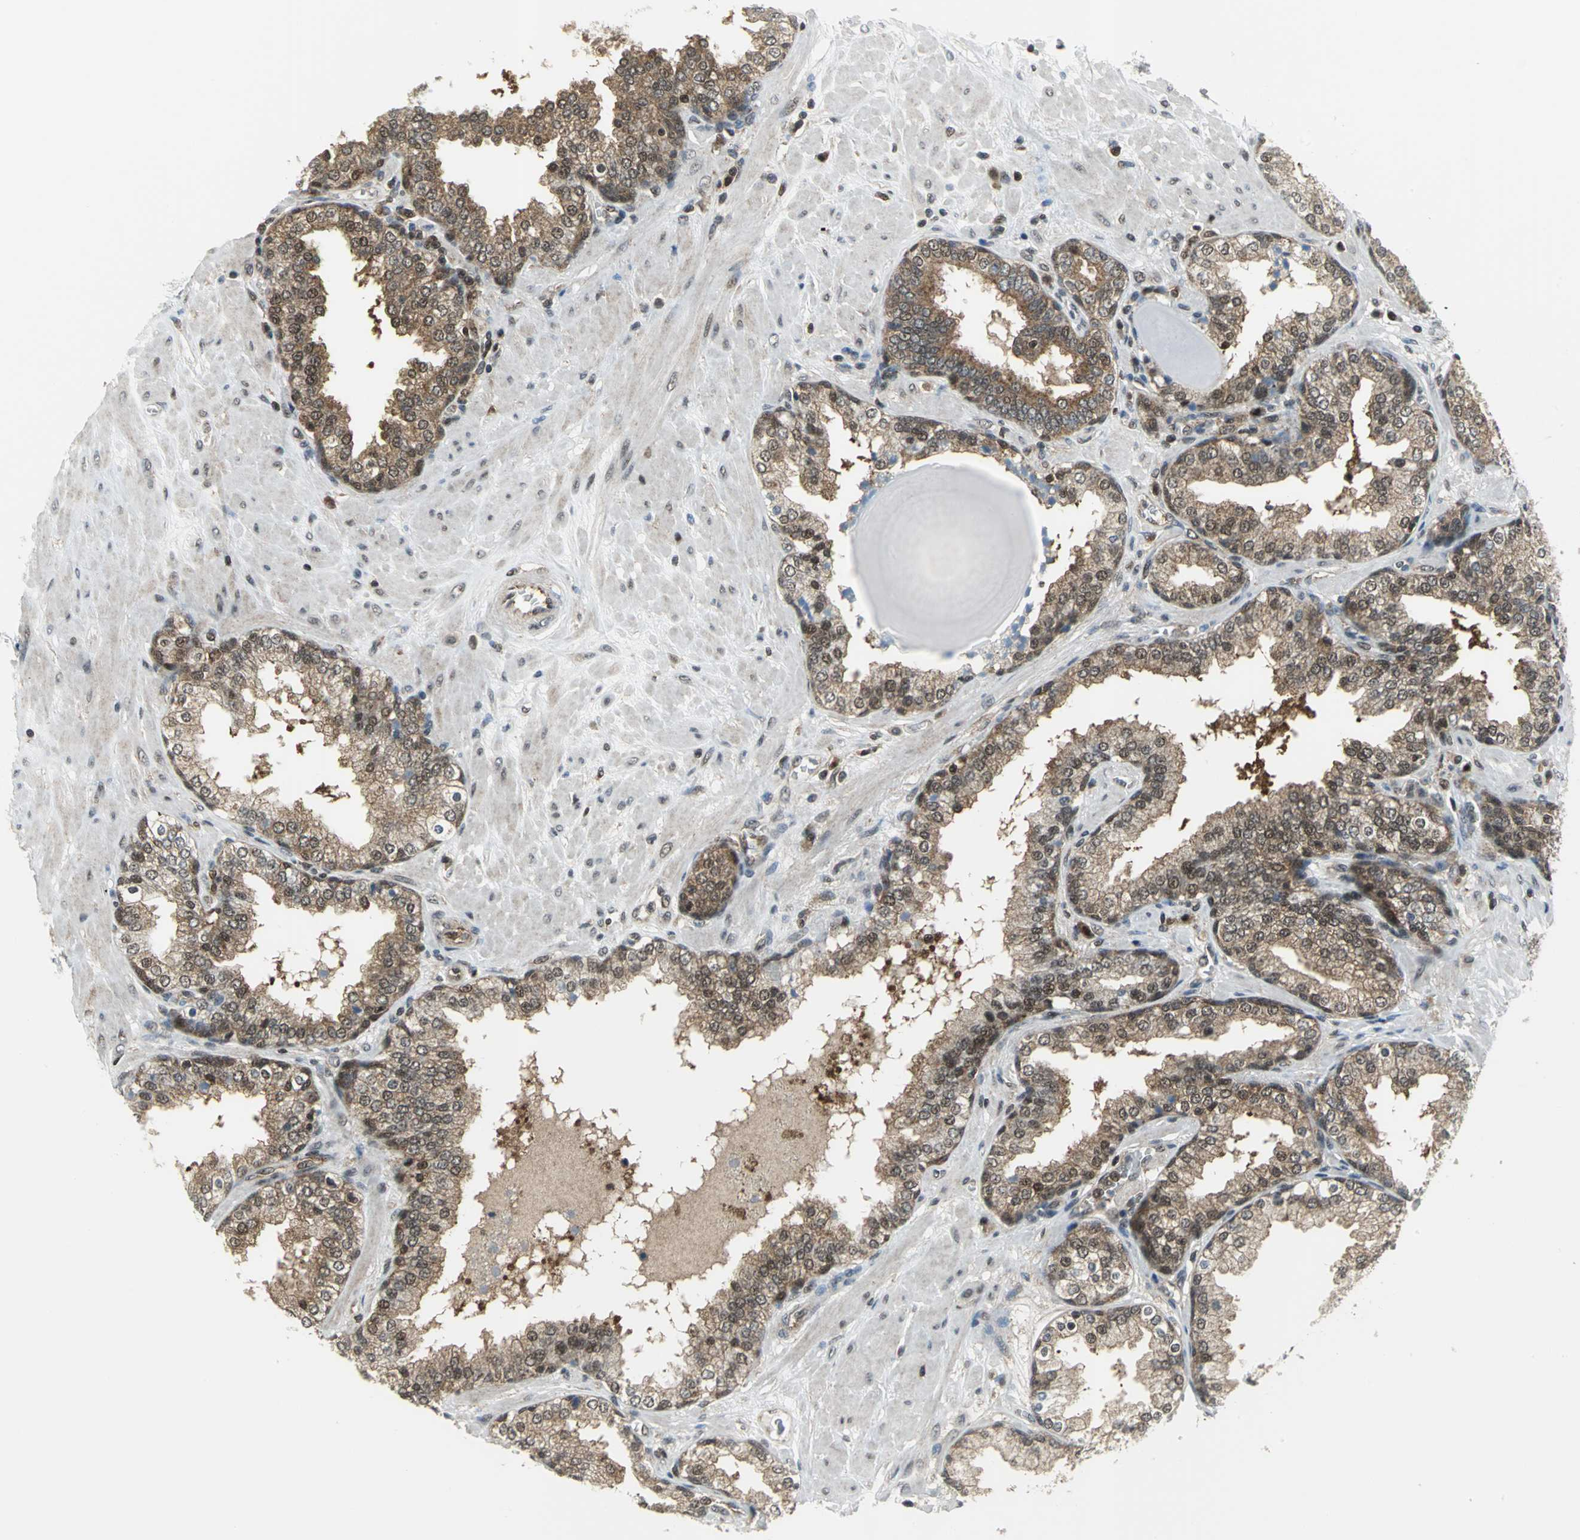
{"staining": {"intensity": "moderate", "quantity": ">75%", "location": "cytoplasmic/membranous"}, "tissue": "prostate", "cell_type": "Glandular cells", "image_type": "normal", "snomed": [{"axis": "morphology", "description": "Normal tissue, NOS"}, {"axis": "topography", "description": "Prostate"}], "caption": "Prostate stained for a protein exhibits moderate cytoplasmic/membranous positivity in glandular cells. (Brightfield microscopy of DAB IHC at high magnification).", "gene": "PSMA4", "patient": {"sex": "male", "age": 51}}